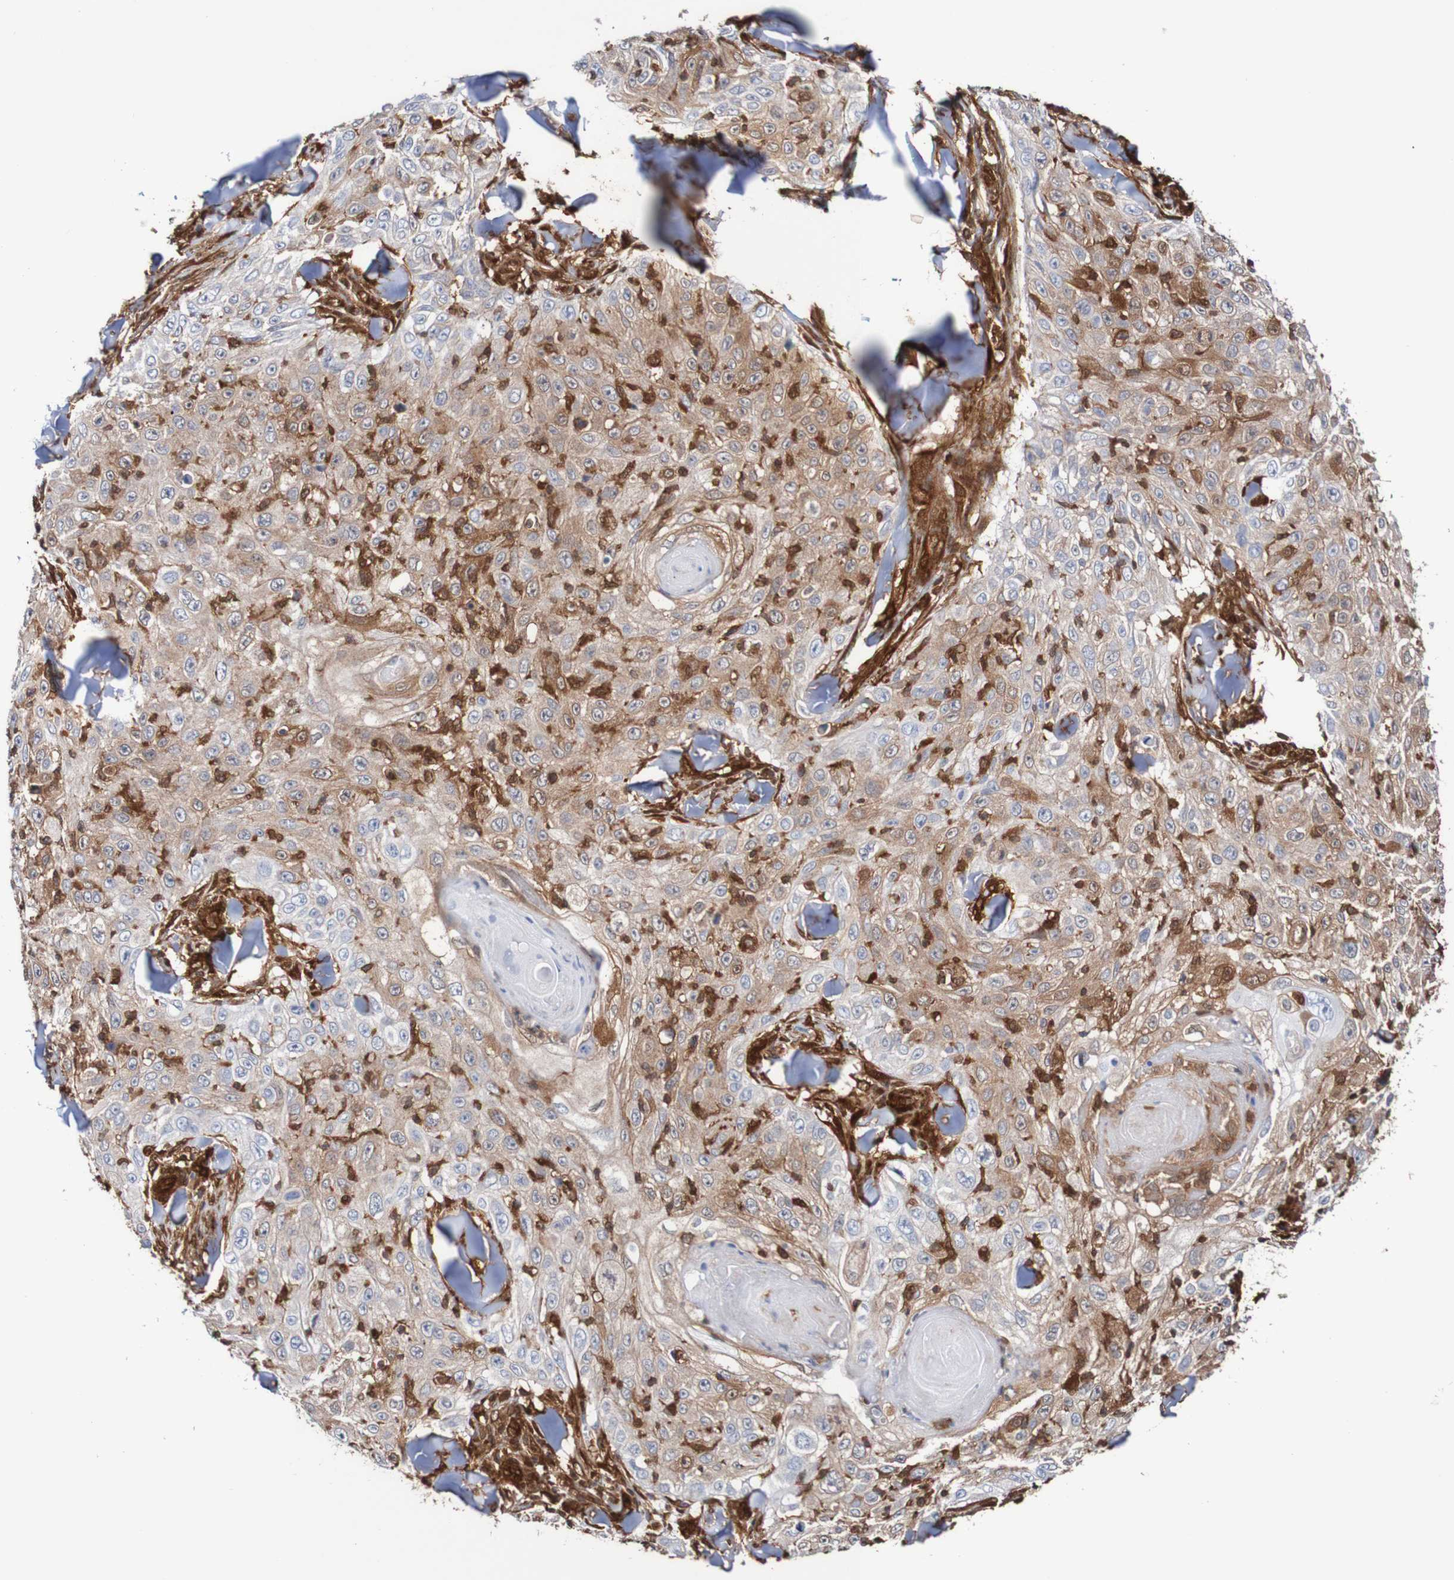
{"staining": {"intensity": "moderate", "quantity": "25%-75%", "location": "cytoplasmic/membranous"}, "tissue": "skin cancer", "cell_type": "Tumor cells", "image_type": "cancer", "snomed": [{"axis": "morphology", "description": "Squamous cell carcinoma, NOS"}, {"axis": "topography", "description": "Skin"}], "caption": "Moderate cytoplasmic/membranous expression is appreciated in about 25%-75% of tumor cells in skin cancer. The staining is performed using DAB brown chromogen to label protein expression. The nuclei are counter-stained blue using hematoxylin.", "gene": "RIGI", "patient": {"sex": "male", "age": 86}}